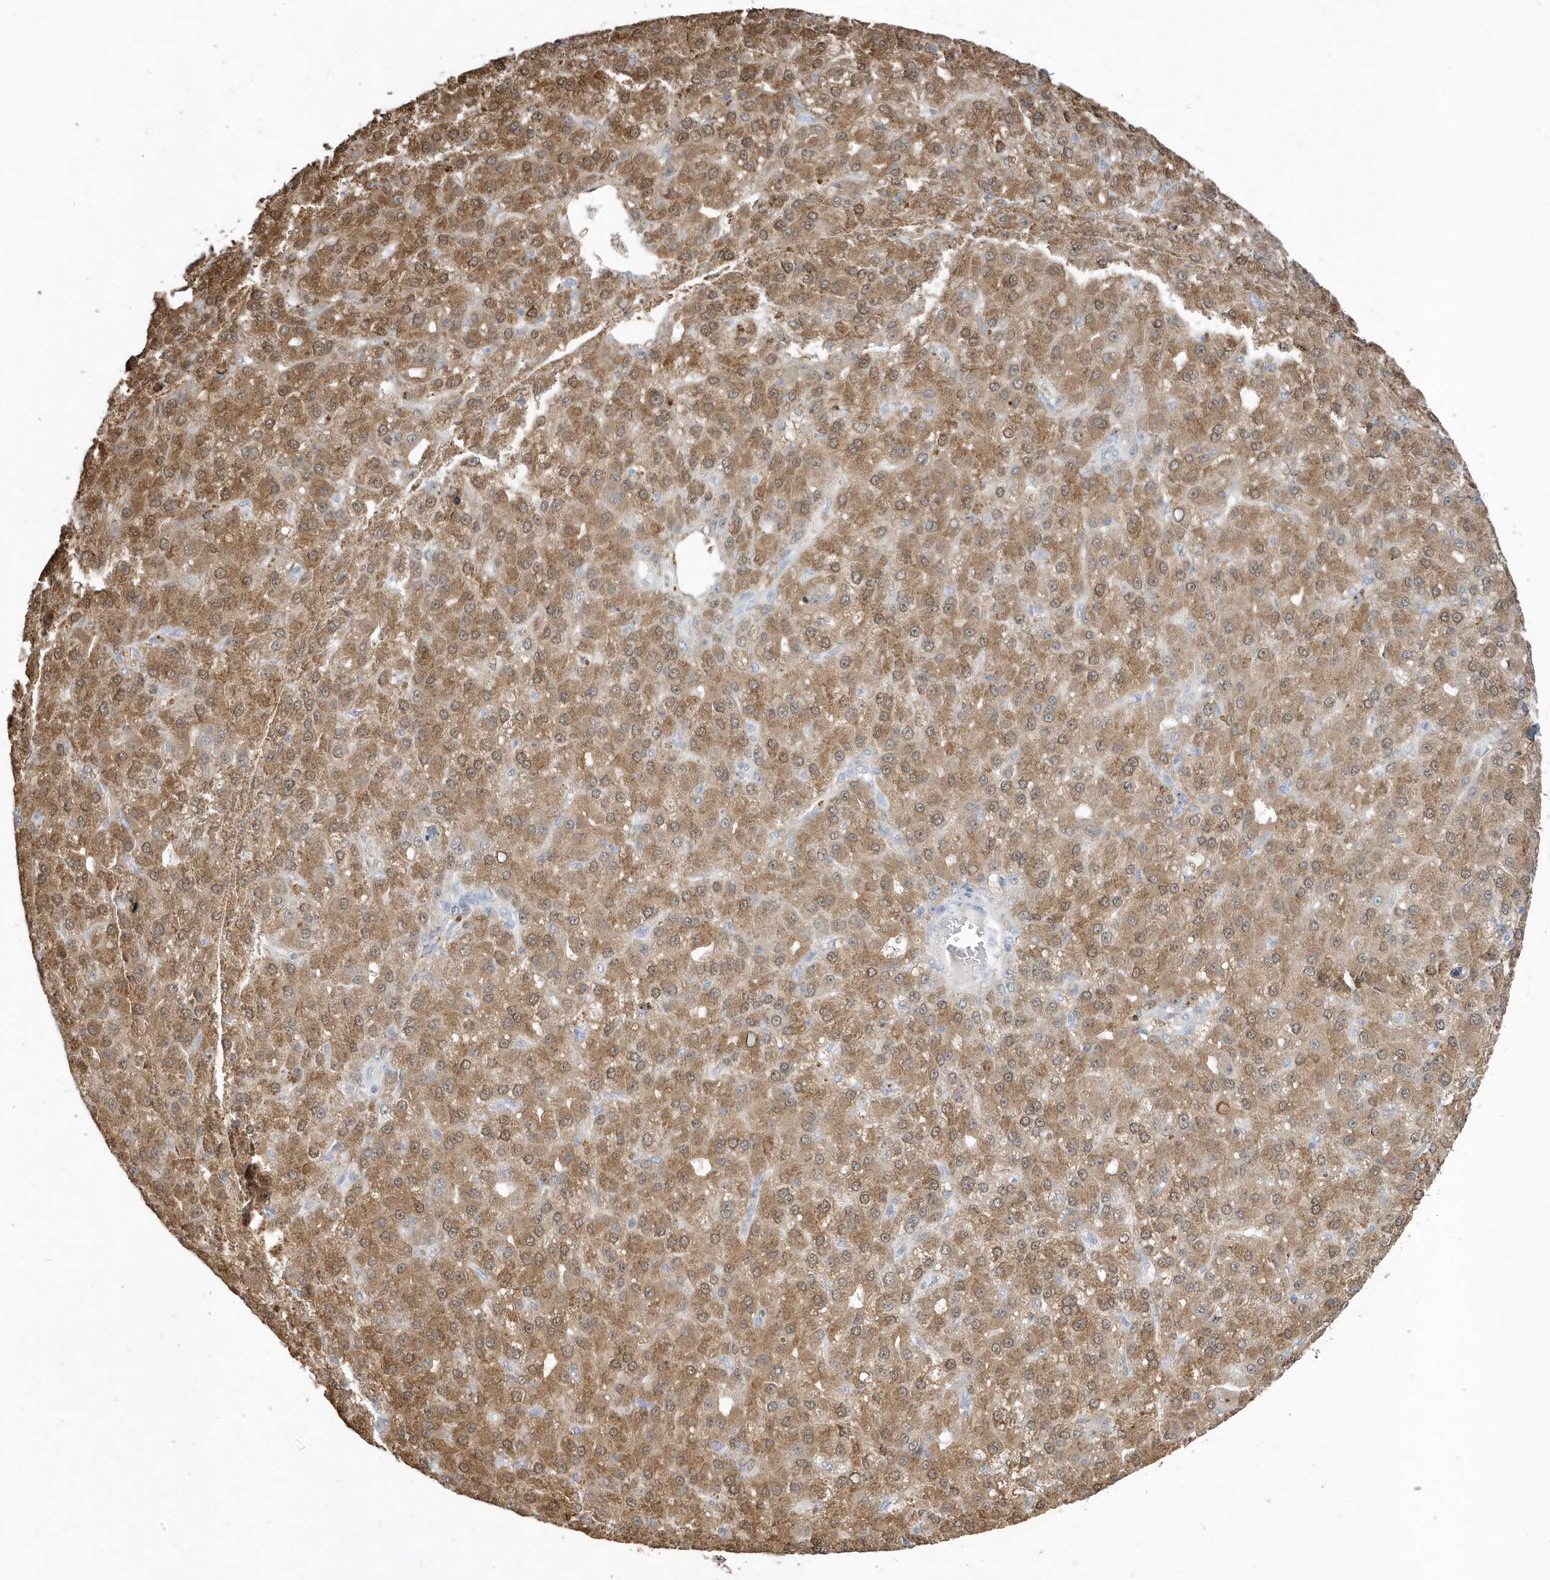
{"staining": {"intensity": "strong", "quantity": ">75%", "location": "cytoplasmic/membranous"}, "tissue": "liver cancer", "cell_type": "Tumor cells", "image_type": "cancer", "snomed": [{"axis": "morphology", "description": "Carcinoma, Hepatocellular, NOS"}, {"axis": "topography", "description": "Liver"}], "caption": "This histopathology image reveals immunohistochemistry (IHC) staining of hepatocellular carcinoma (liver), with high strong cytoplasmic/membranous staining in about >75% of tumor cells.", "gene": "AKR7A2", "patient": {"sex": "male", "age": 67}}